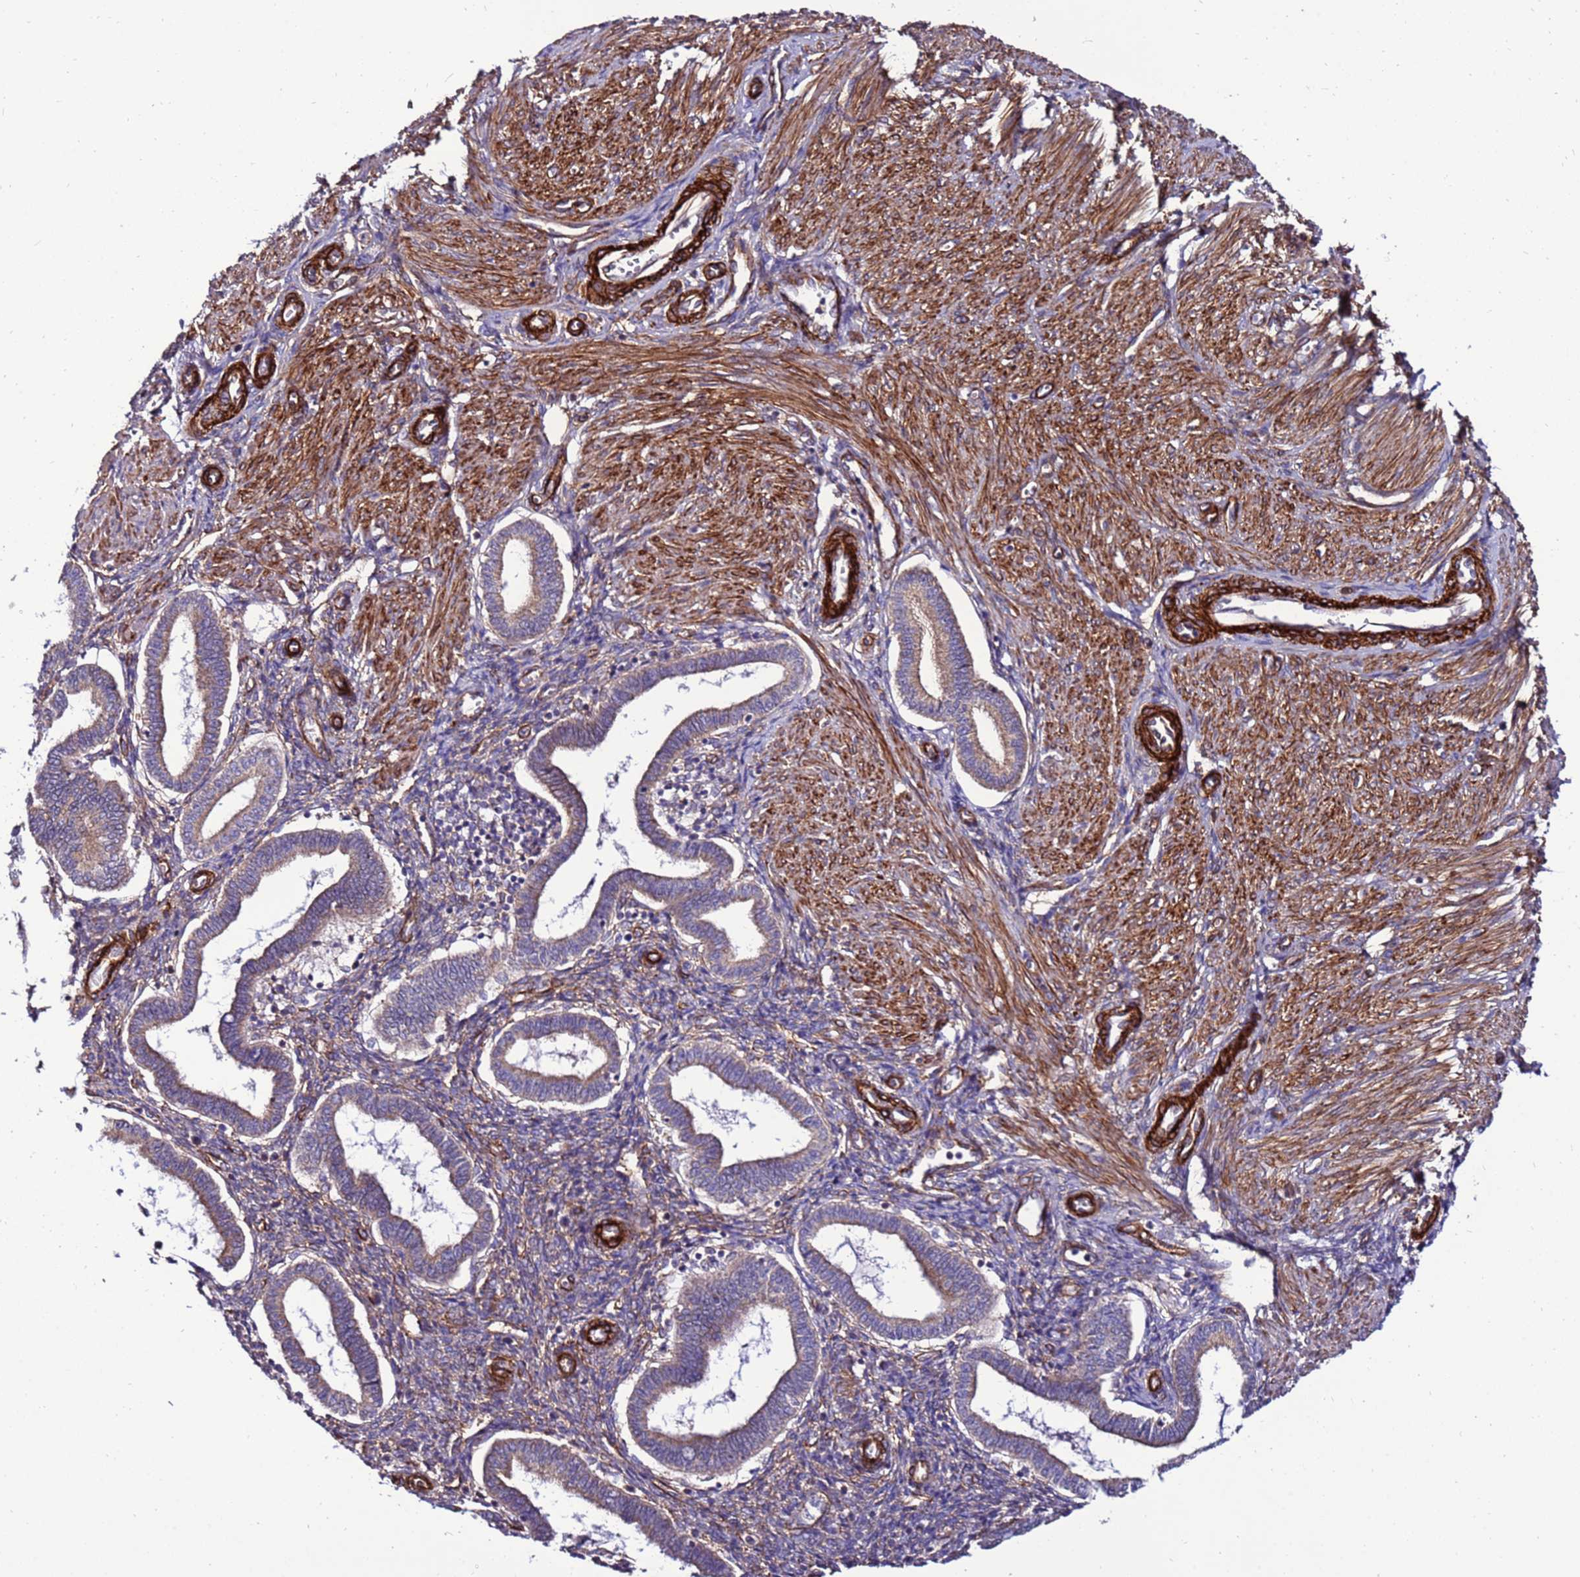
{"staining": {"intensity": "negative", "quantity": "none", "location": "none"}, "tissue": "endometrium", "cell_type": "Cells in endometrial stroma", "image_type": "normal", "snomed": [{"axis": "morphology", "description": "Normal tissue, NOS"}, {"axis": "topography", "description": "Endometrium"}], "caption": "Histopathology image shows no significant protein expression in cells in endometrial stroma of normal endometrium. (DAB immunohistochemistry visualized using brightfield microscopy, high magnification).", "gene": "EI24", "patient": {"sex": "female", "age": 24}}